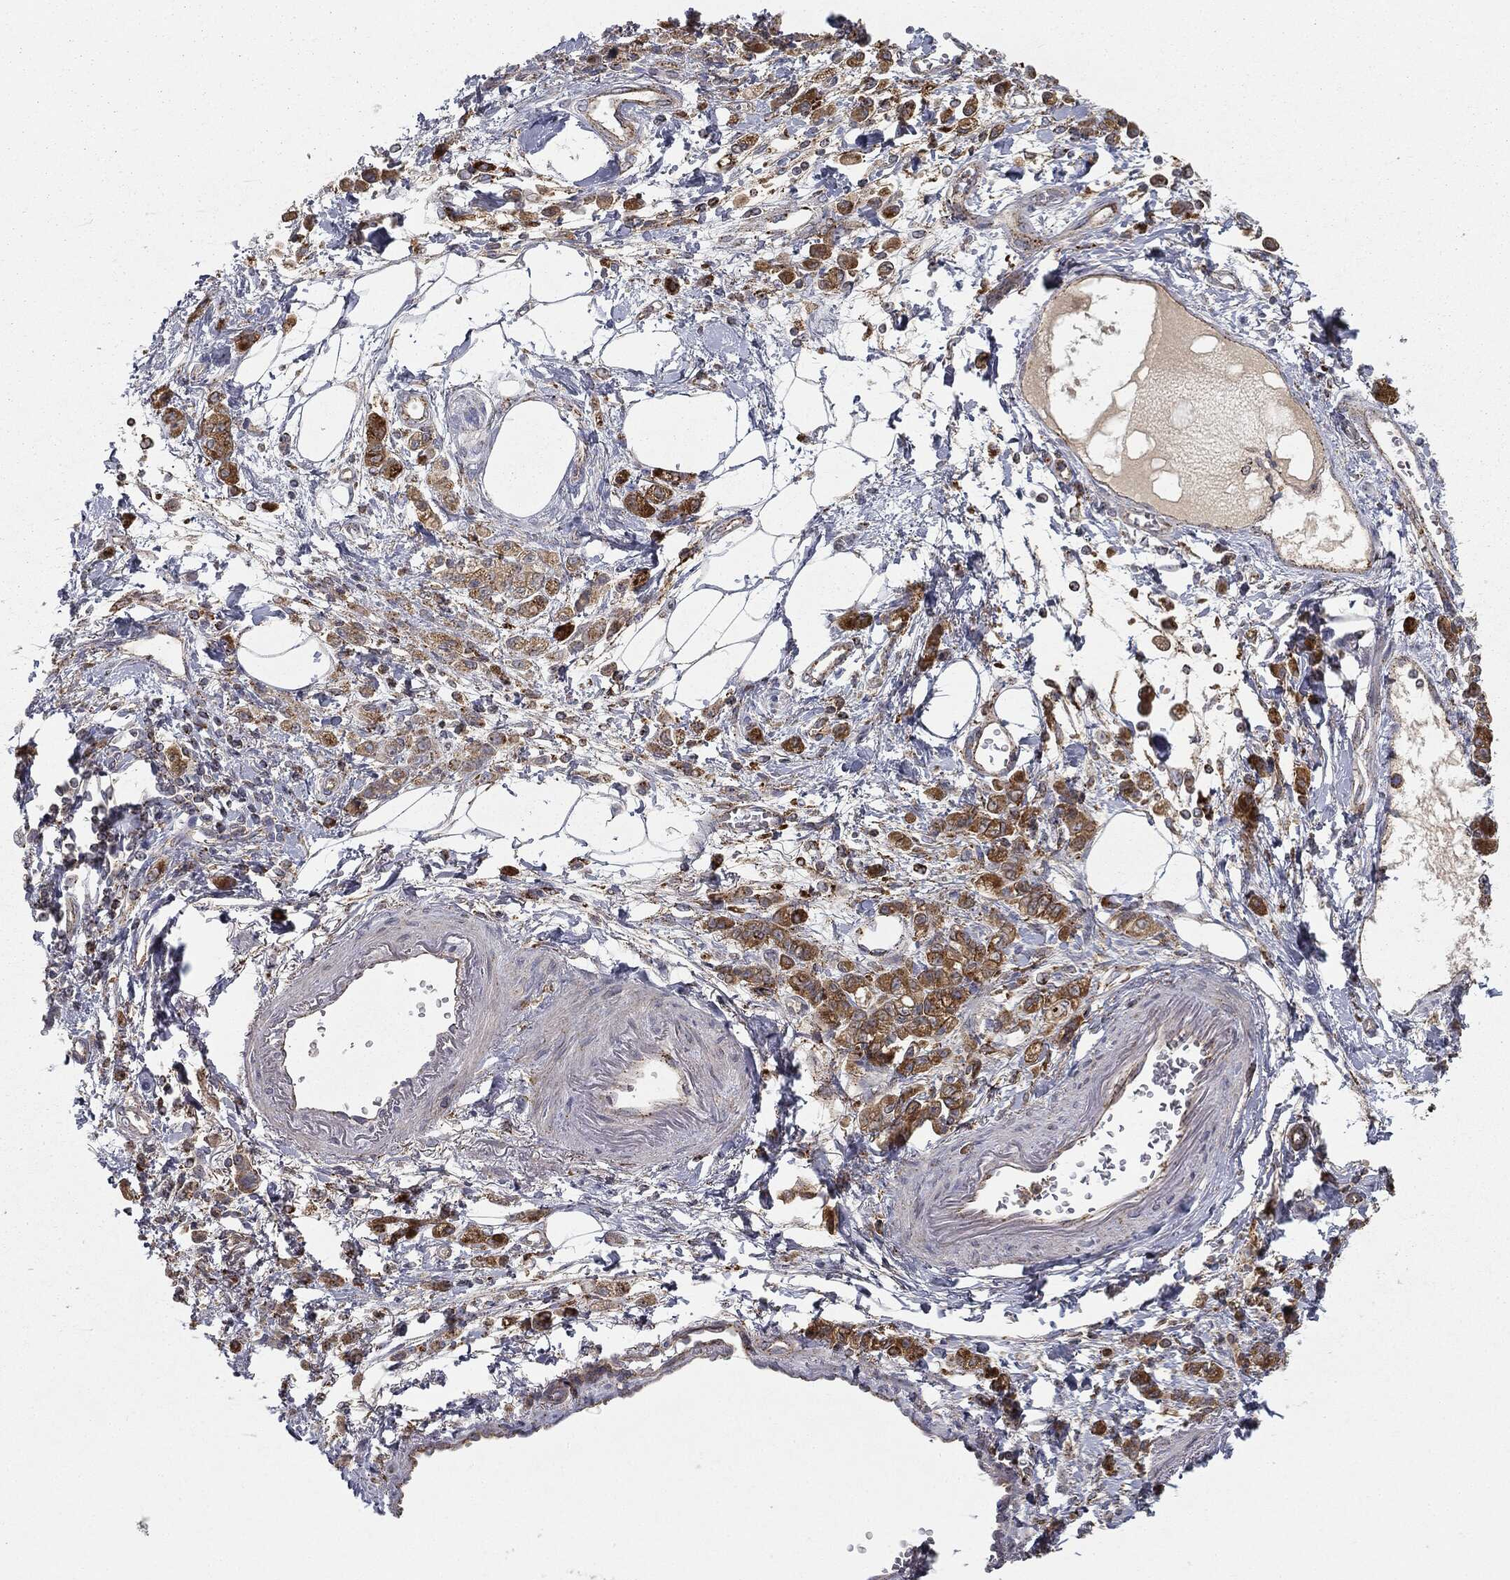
{"staining": {"intensity": "moderate", "quantity": ">75%", "location": "cytoplasmic/membranous"}, "tissue": "stomach cancer", "cell_type": "Tumor cells", "image_type": "cancer", "snomed": [{"axis": "morphology", "description": "Adenocarcinoma, NOS"}, {"axis": "topography", "description": "Stomach"}], "caption": "An image showing moderate cytoplasmic/membranous positivity in approximately >75% of tumor cells in adenocarcinoma (stomach), as visualized by brown immunohistochemical staining.", "gene": "CTSA", "patient": {"sex": "male", "age": 77}}